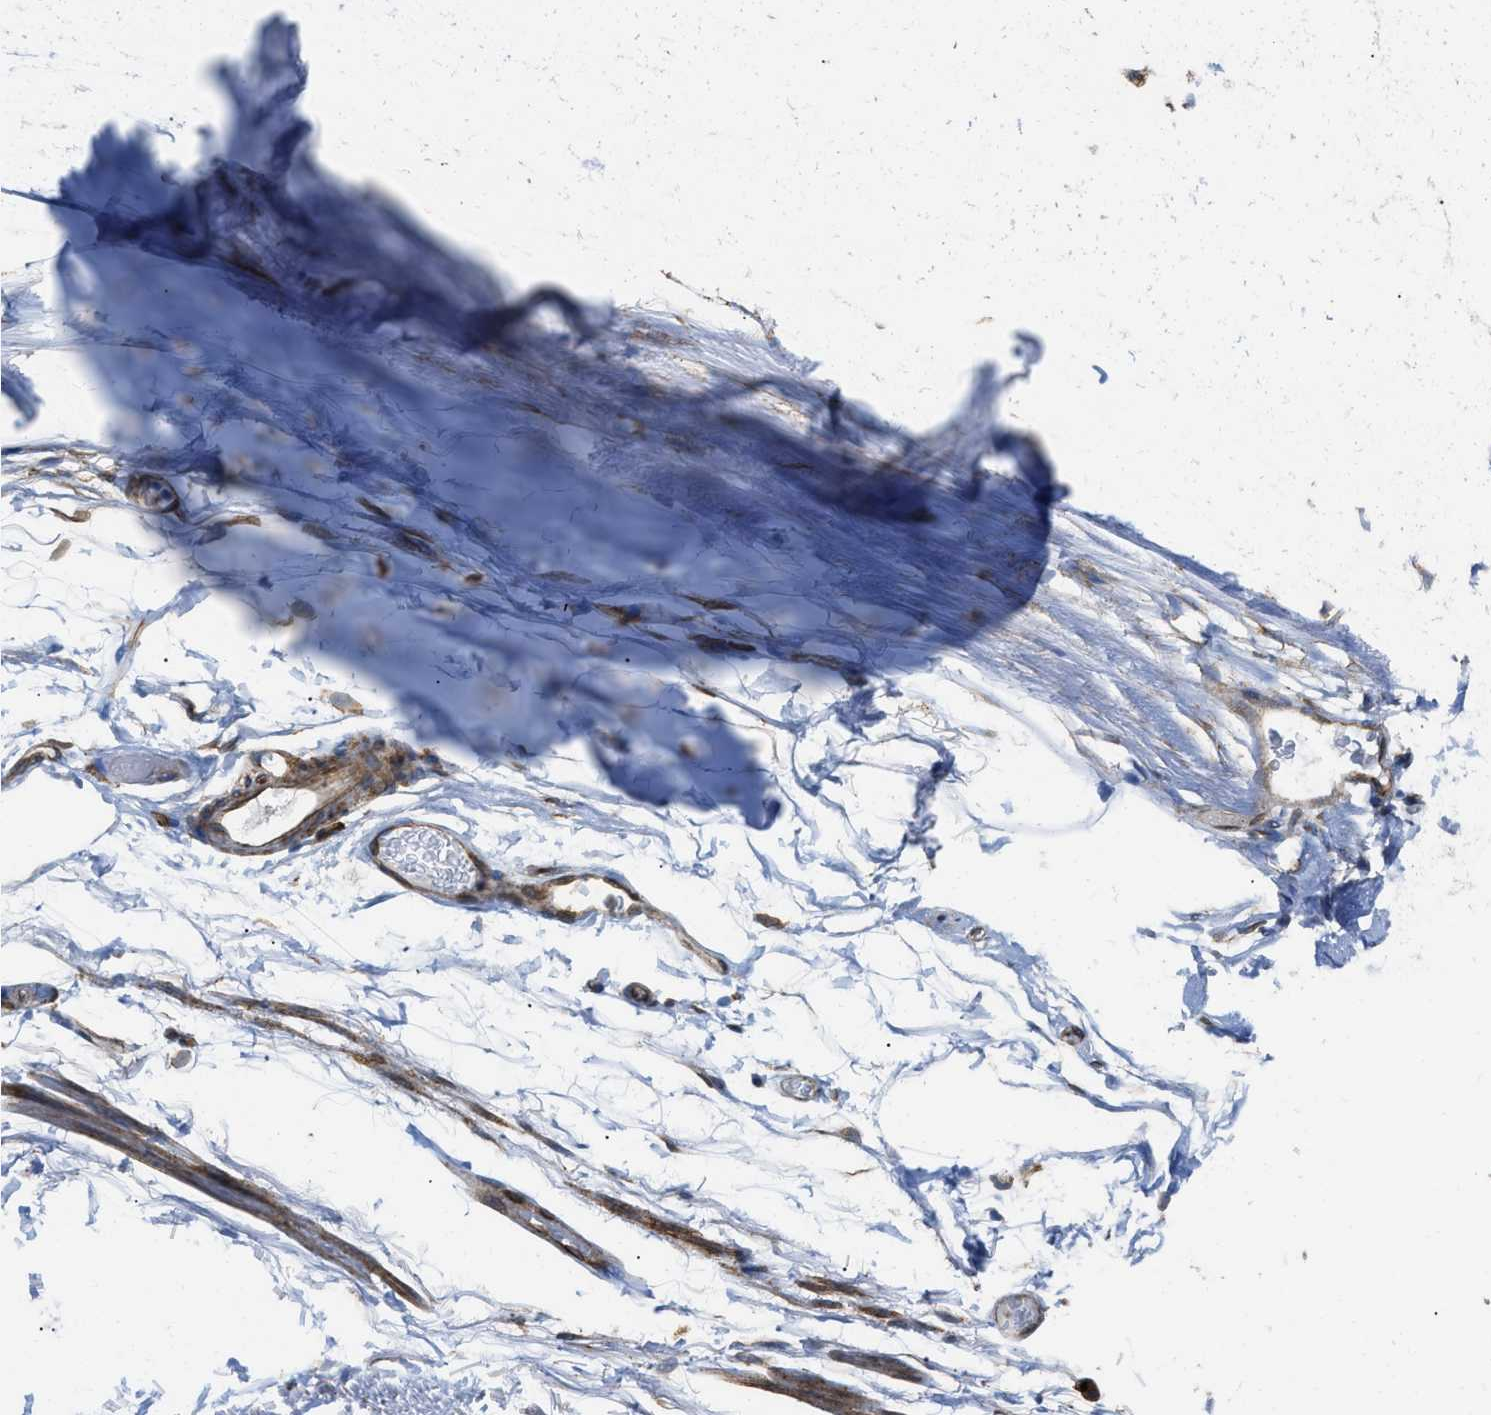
{"staining": {"intensity": "moderate", "quantity": ">75%", "location": "cytoplasmic/membranous"}, "tissue": "adipose tissue", "cell_type": "Adipocytes", "image_type": "normal", "snomed": [{"axis": "morphology", "description": "Normal tissue, NOS"}, {"axis": "topography", "description": "Bronchus"}], "caption": "Adipose tissue stained with DAB immunohistochemistry demonstrates medium levels of moderate cytoplasmic/membranous staining in about >75% of adipocytes. (DAB (3,3'-diaminobenzidine) IHC, brown staining for protein, blue staining for nuclei).", "gene": "ERLIN2", "patient": {"sex": "female", "age": 73}}